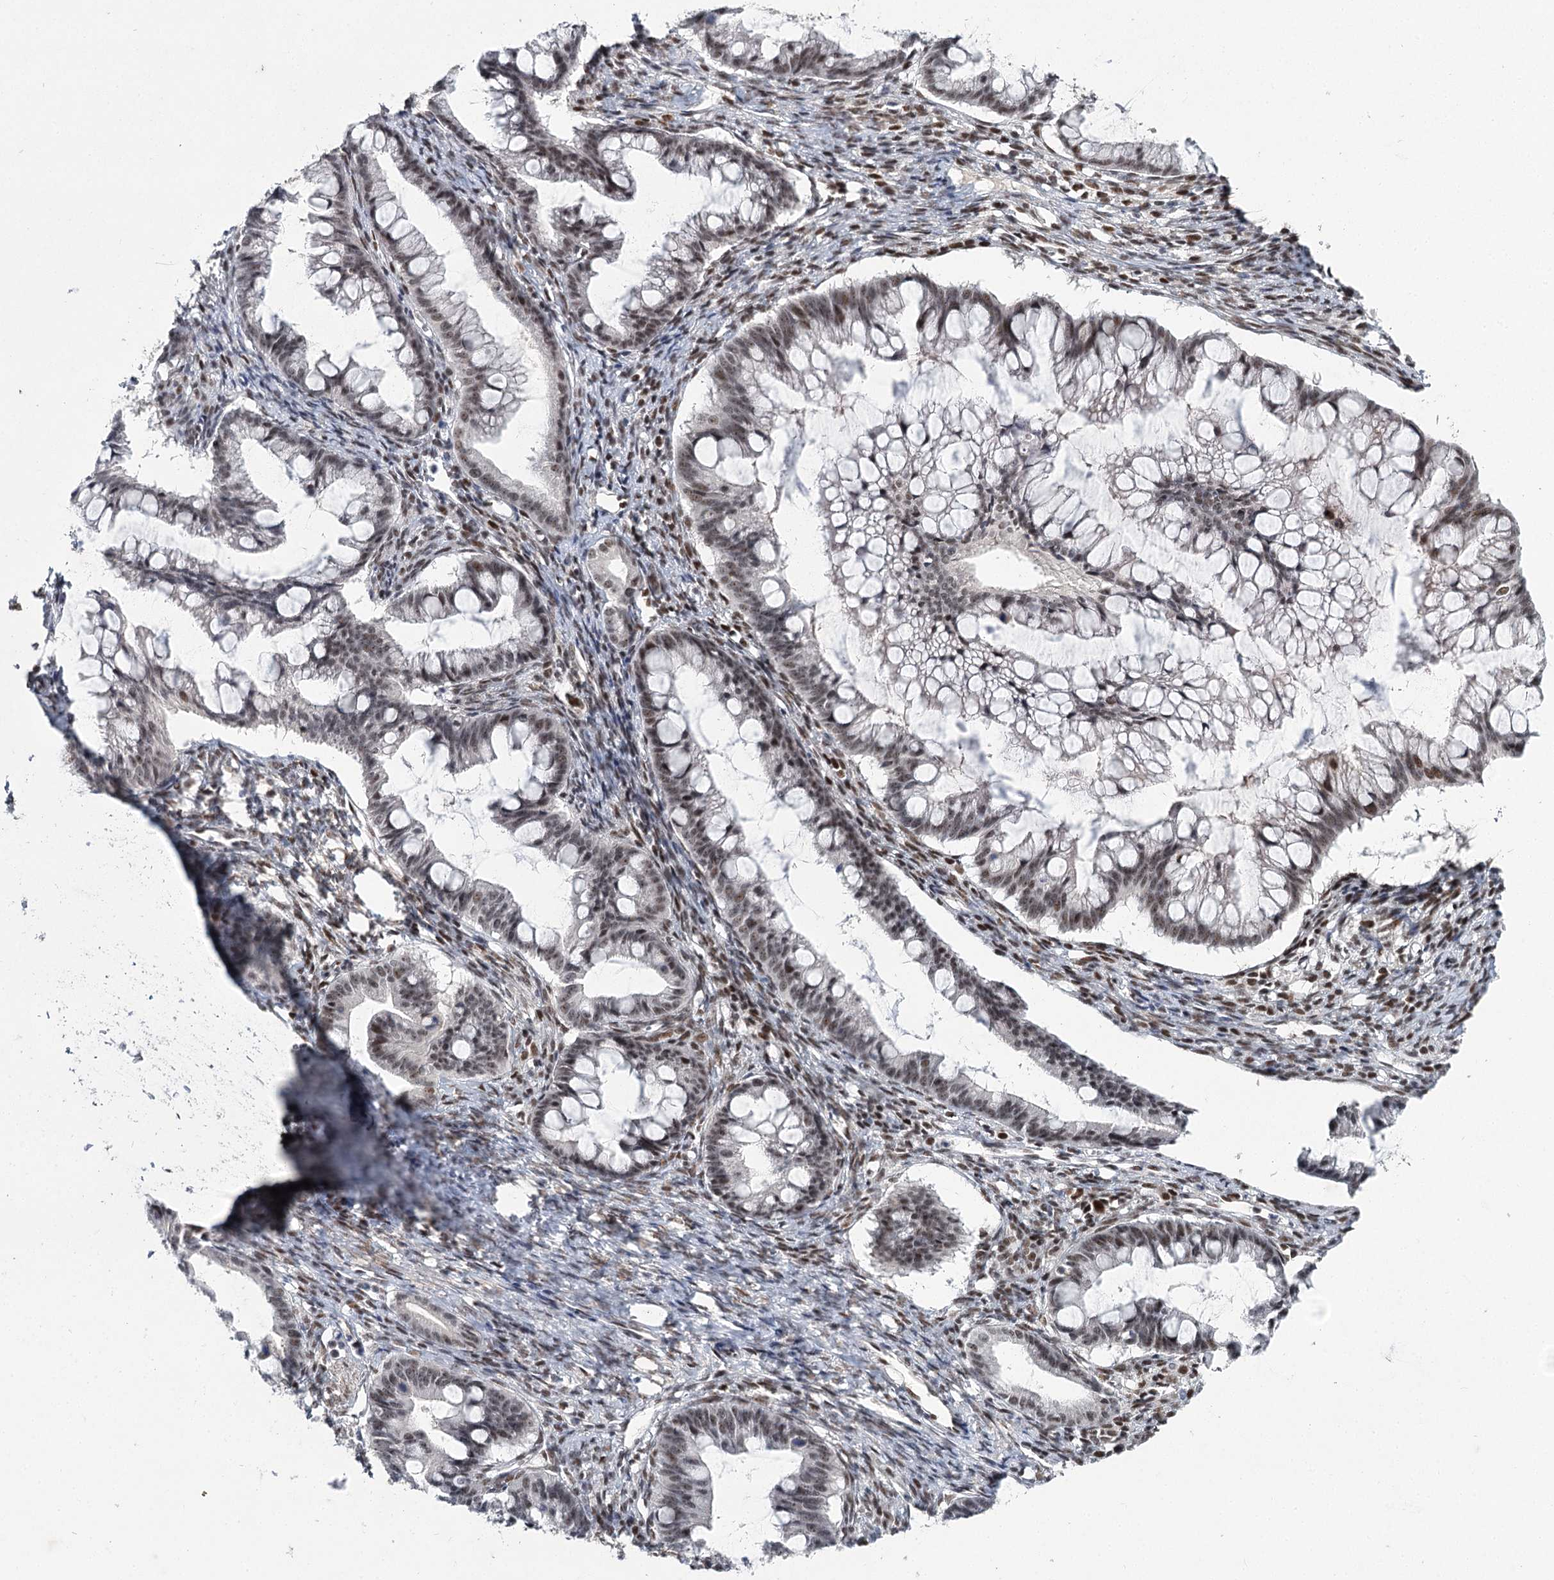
{"staining": {"intensity": "strong", "quantity": ">75%", "location": "nuclear"}, "tissue": "ovarian cancer", "cell_type": "Tumor cells", "image_type": "cancer", "snomed": [{"axis": "morphology", "description": "Cystadenocarcinoma, mucinous, NOS"}, {"axis": "topography", "description": "Ovary"}], "caption": "Immunohistochemistry (IHC) of ovarian mucinous cystadenocarcinoma displays high levels of strong nuclear expression in approximately >75% of tumor cells.", "gene": "SCAF8", "patient": {"sex": "female", "age": 73}}